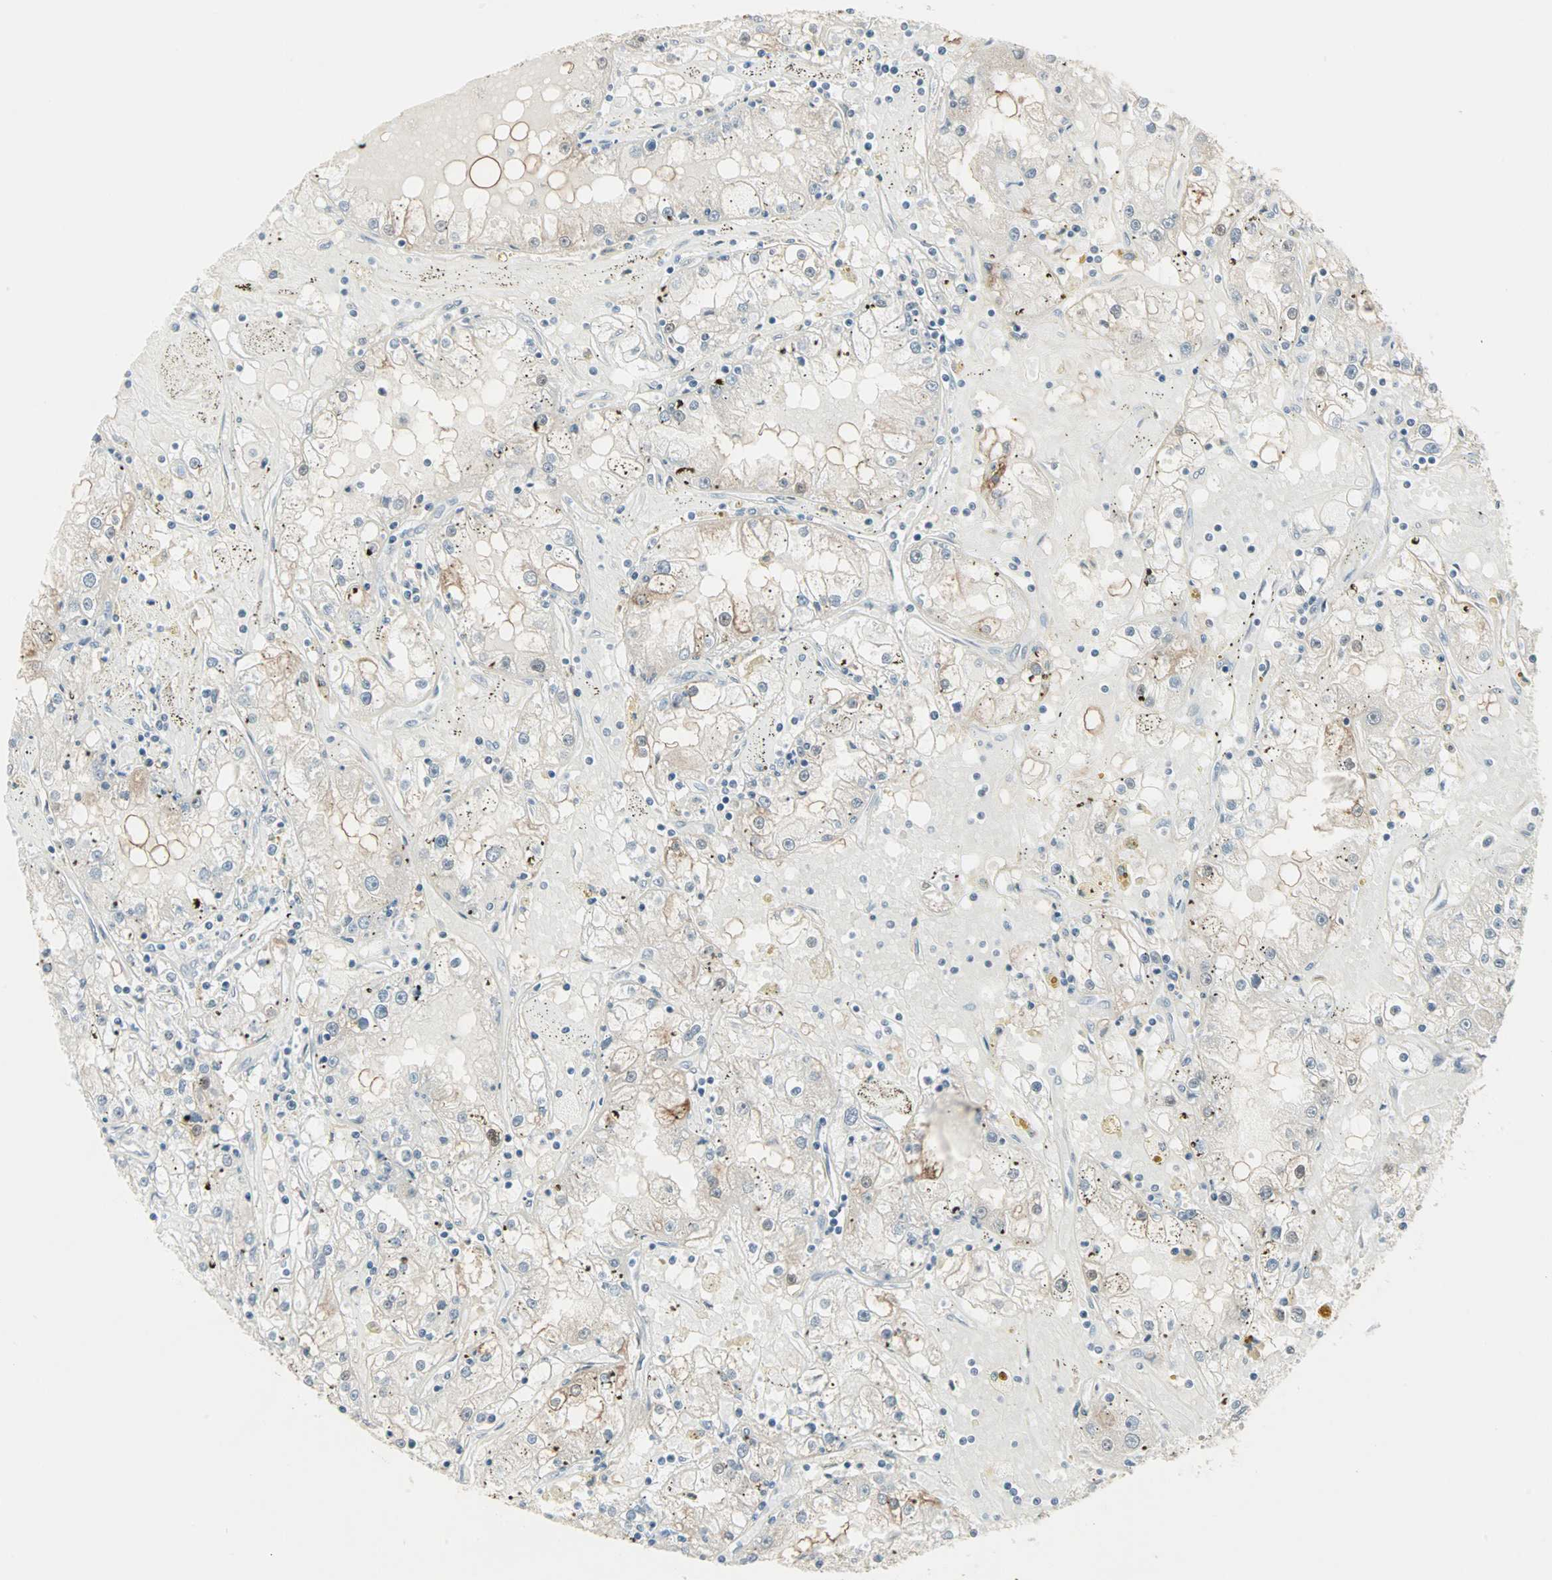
{"staining": {"intensity": "weak", "quantity": "25%-75%", "location": "cytoplasmic/membranous"}, "tissue": "renal cancer", "cell_type": "Tumor cells", "image_type": "cancer", "snomed": [{"axis": "morphology", "description": "Adenocarcinoma, NOS"}, {"axis": "topography", "description": "Kidney"}], "caption": "The micrograph reveals staining of adenocarcinoma (renal), revealing weak cytoplasmic/membranous protein expression (brown color) within tumor cells.", "gene": "PTPA", "patient": {"sex": "male", "age": 56}}